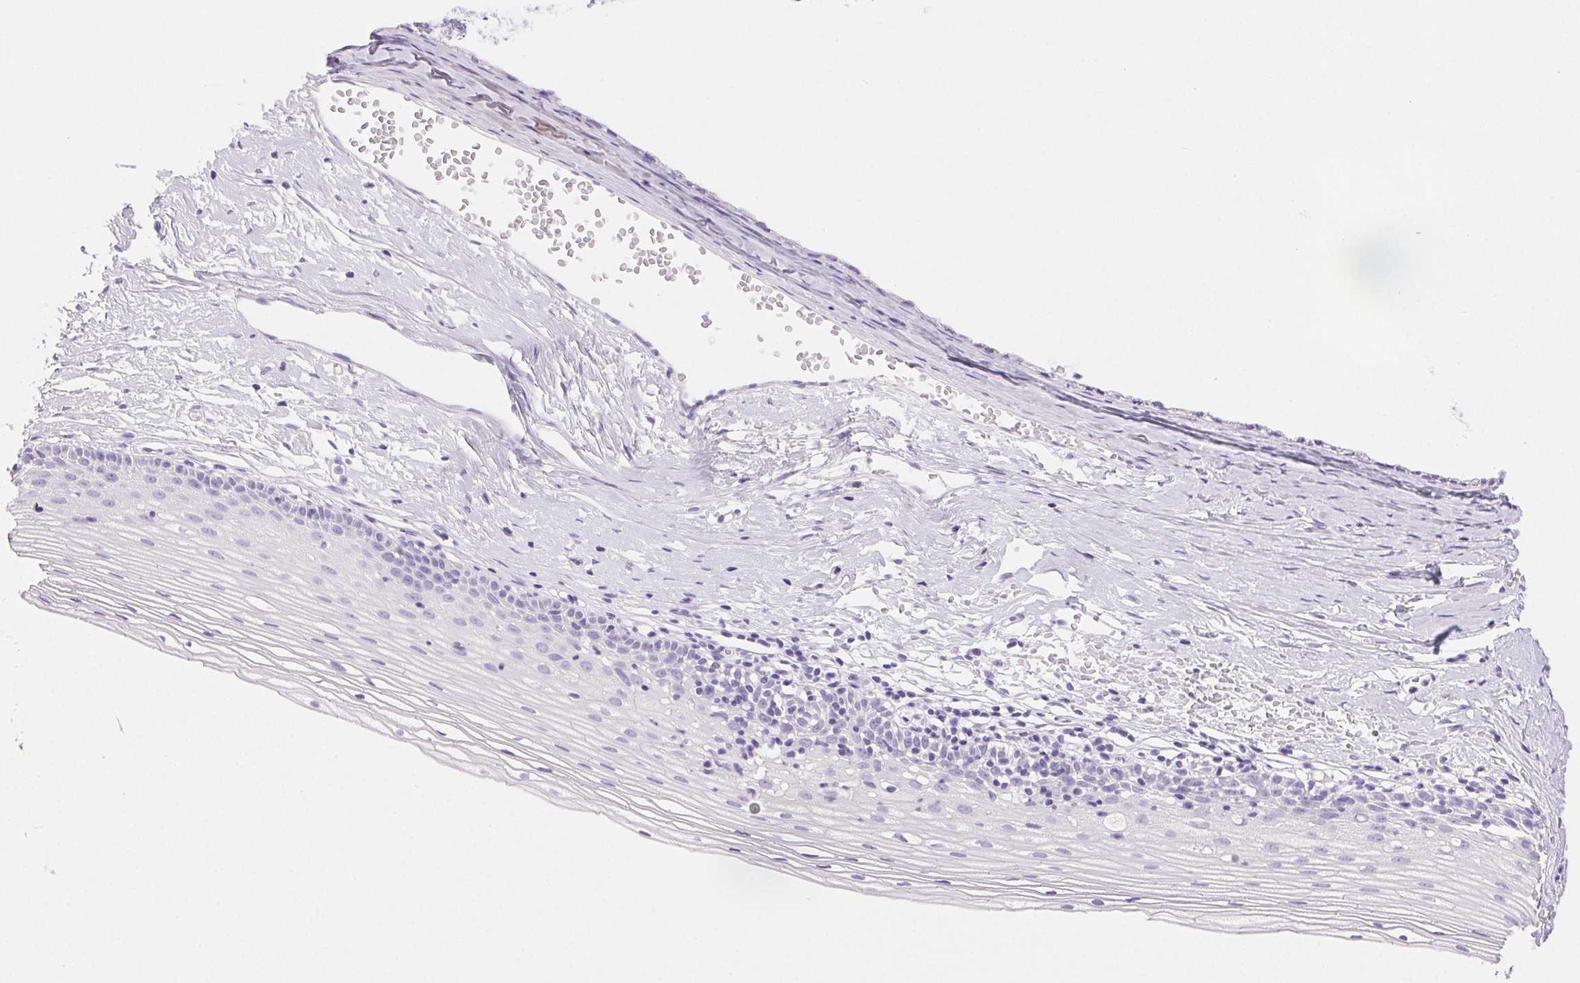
{"staining": {"intensity": "negative", "quantity": "none", "location": "none"}, "tissue": "cervix", "cell_type": "Glandular cells", "image_type": "normal", "snomed": [{"axis": "morphology", "description": "Normal tissue, NOS"}, {"axis": "topography", "description": "Cervix"}], "caption": "The IHC photomicrograph has no significant positivity in glandular cells of cervix. (Brightfield microscopy of DAB immunohistochemistry (IHC) at high magnification).", "gene": "CLDN16", "patient": {"sex": "female", "age": 40}}